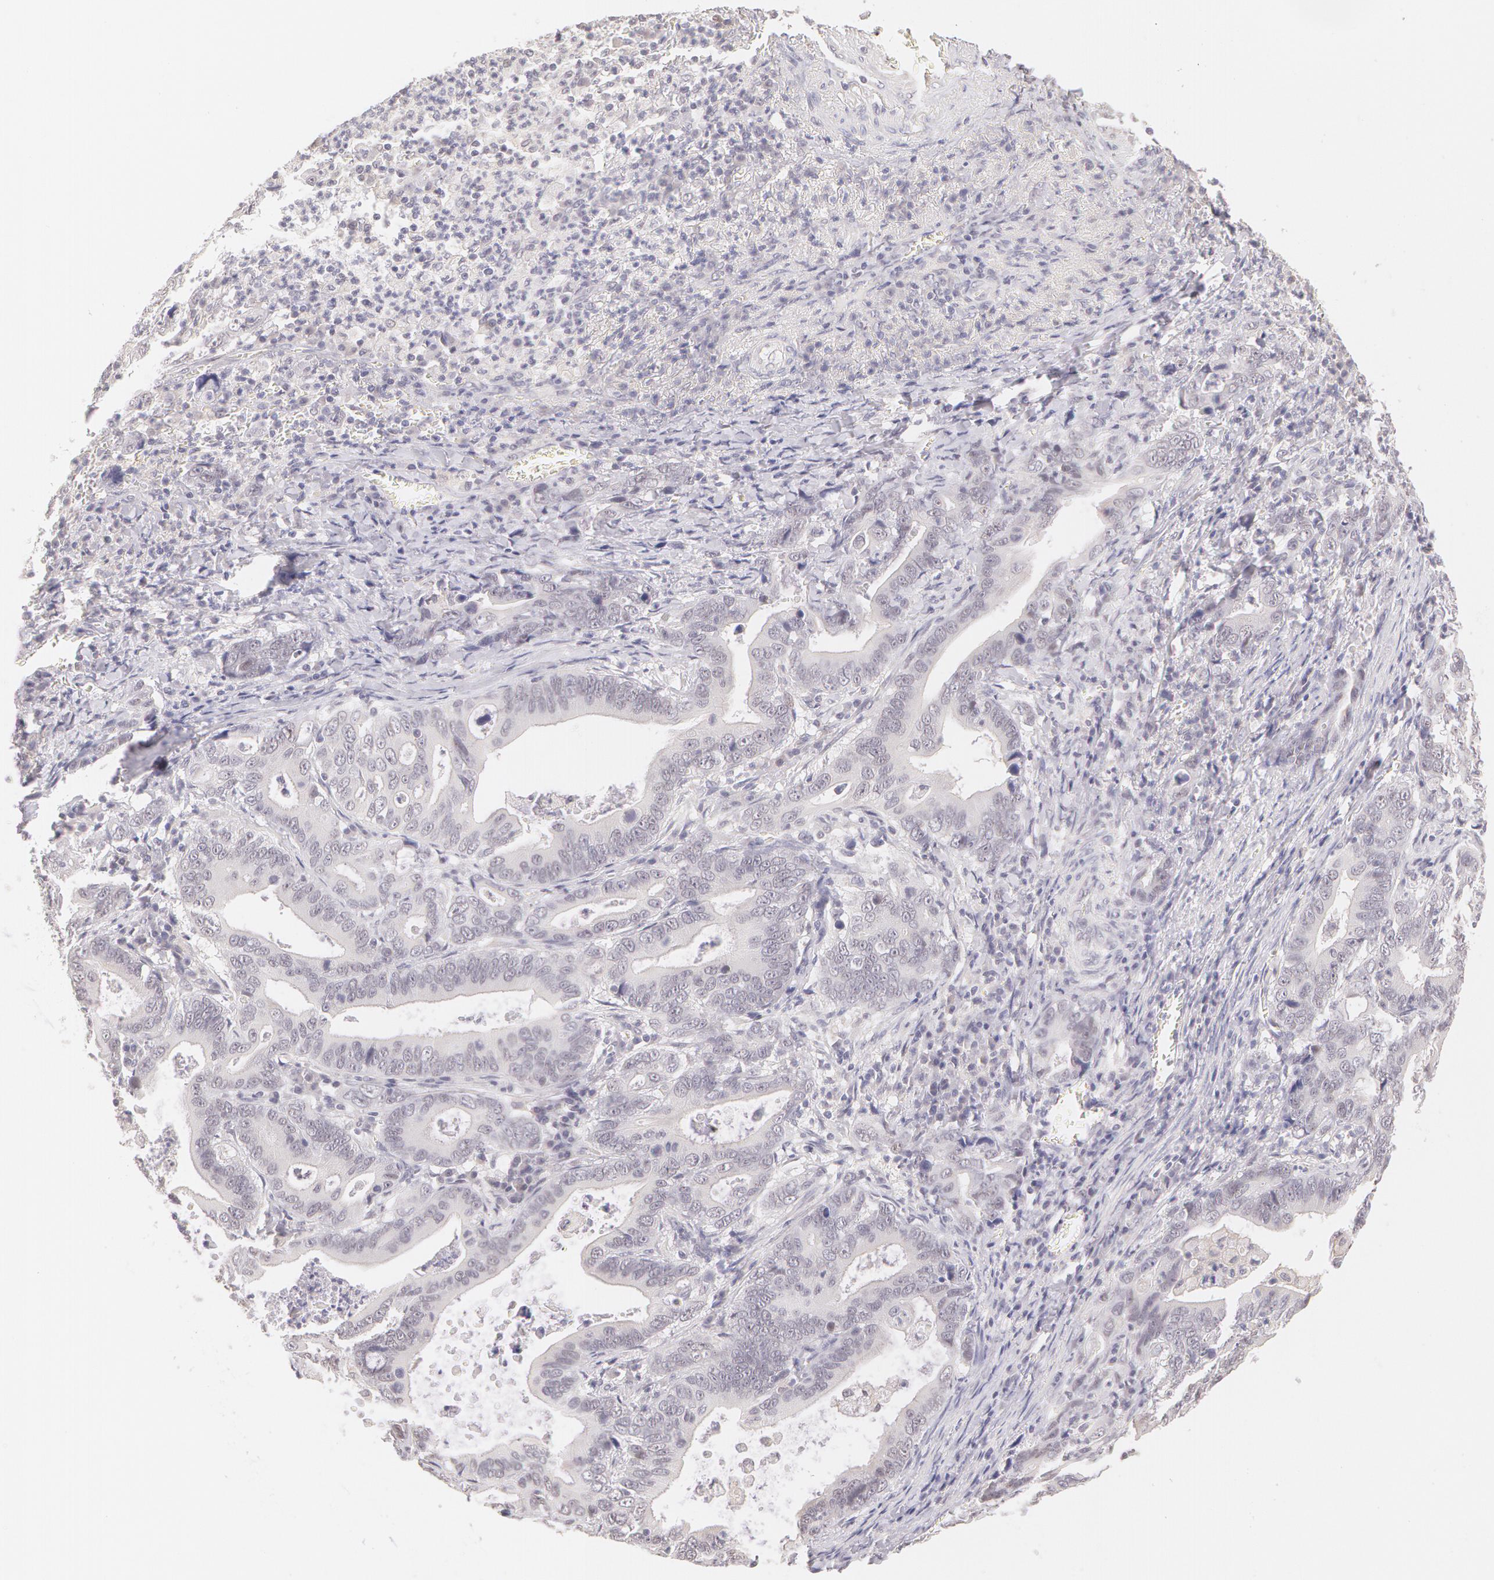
{"staining": {"intensity": "negative", "quantity": "none", "location": "none"}, "tissue": "stomach cancer", "cell_type": "Tumor cells", "image_type": "cancer", "snomed": [{"axis": "morphology", "description": "Adenocarcinoma, NOS"}, {"axis": "topography", "description": "Stomach, upper"}], "caption": "An immunohistochemistry photomicrograph of adenocarcinoma (stomach) is shown. There is no staining in tumor cells of adenocarcinoma (stomach).", "gene": "ZNF597", "patient": {"sex": "male", "age": 63}}